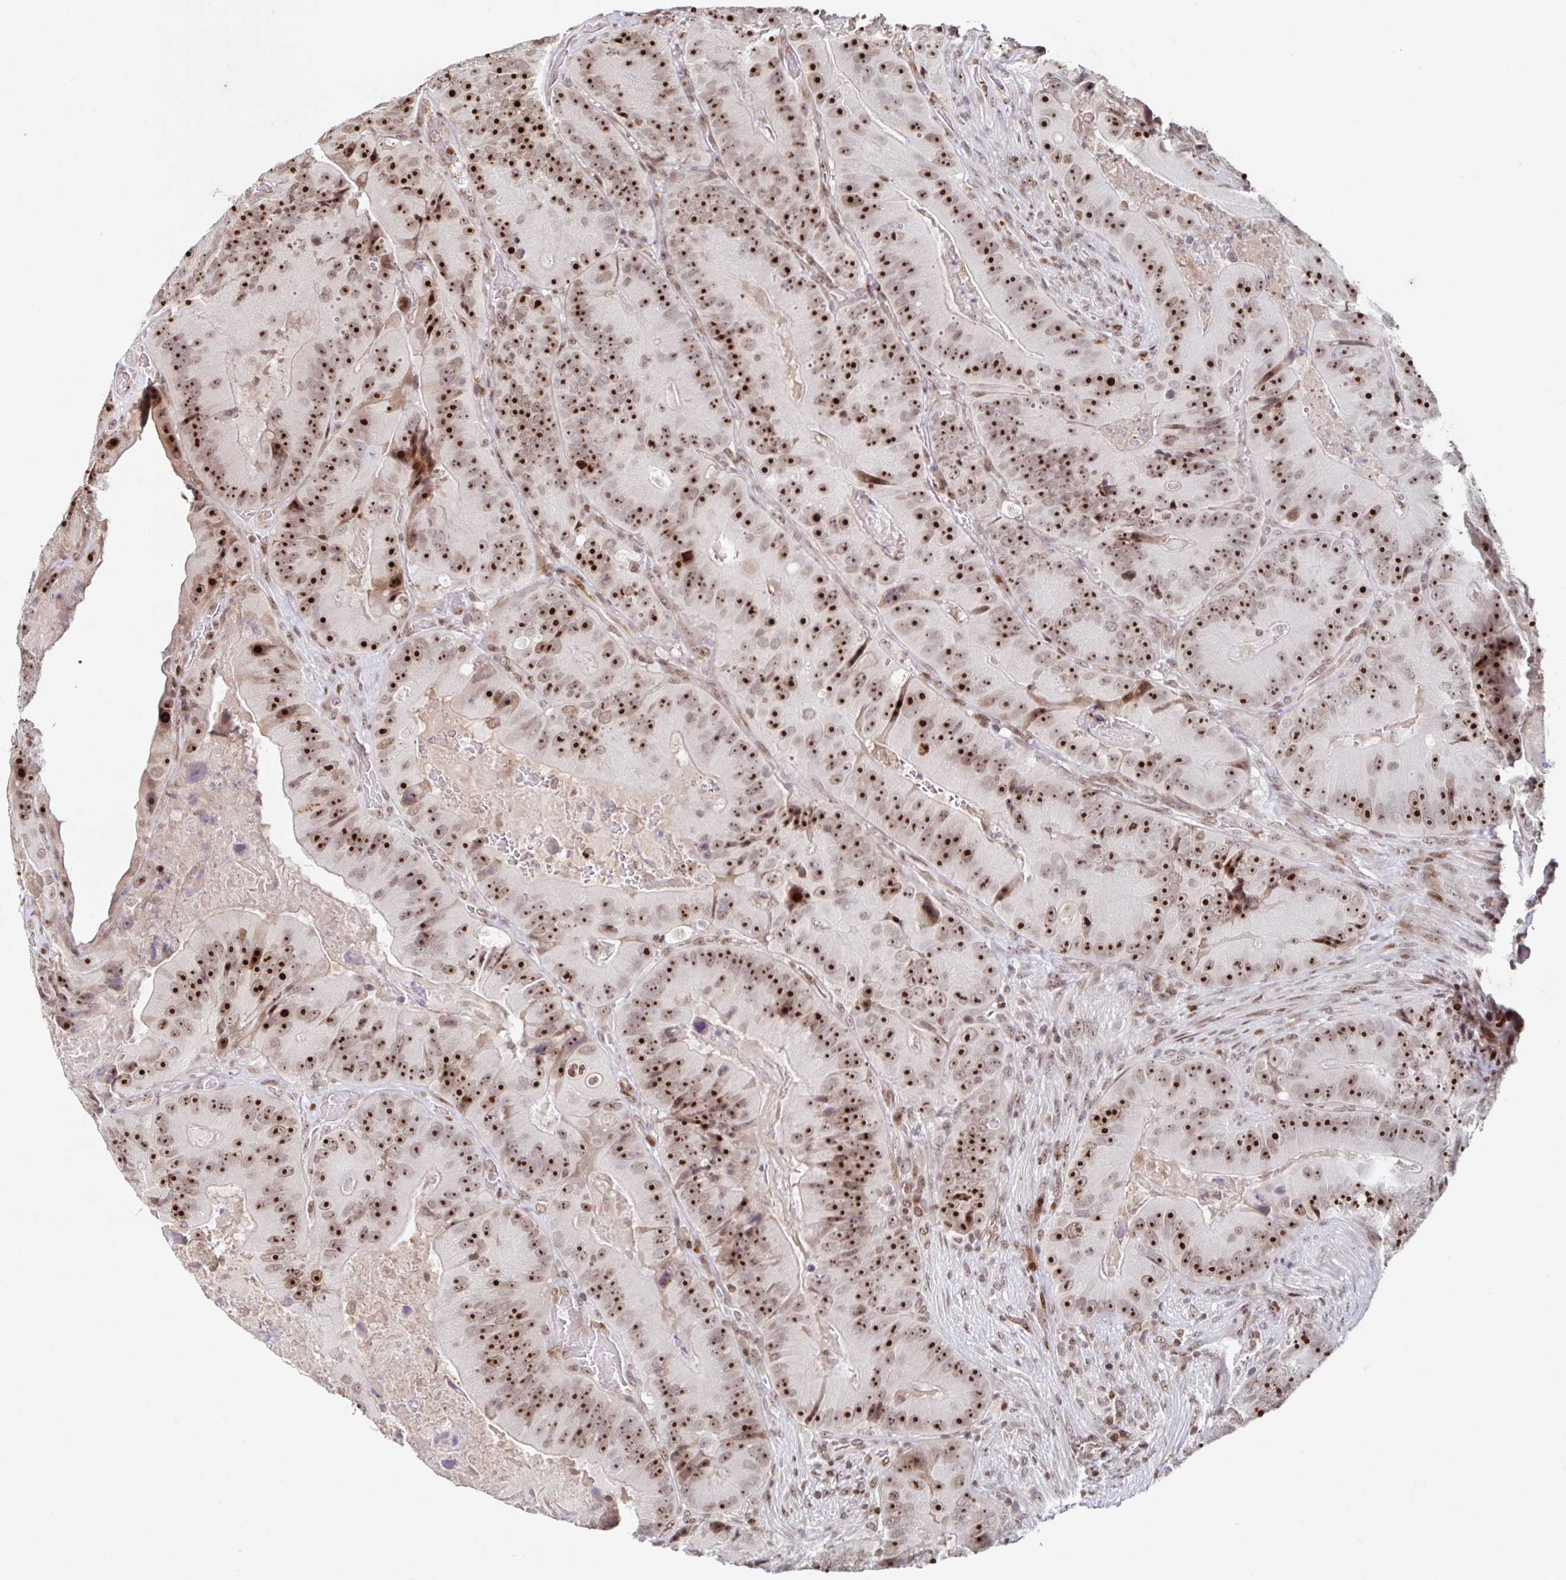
{"staining": {"intensity": "strong", "quantity": ">75%", "location": "nuclear"}, "tissue": "colorectal cancer", "cell_type": "Tumor cells", "image_type": "cancer", "snomed": [{"axis": "morphology", "description": "Adenocarcinoma, NOS"}, {"axis": "topography", "description": "Colon"}], "caption": "Adenocarcinoma (colorectal) stained with a brown dye reveals strong nuclear positive expression in about >75% of tumor cells.", "gene": "C19orf53", "patient": {"sex": "female", "age": 86}}